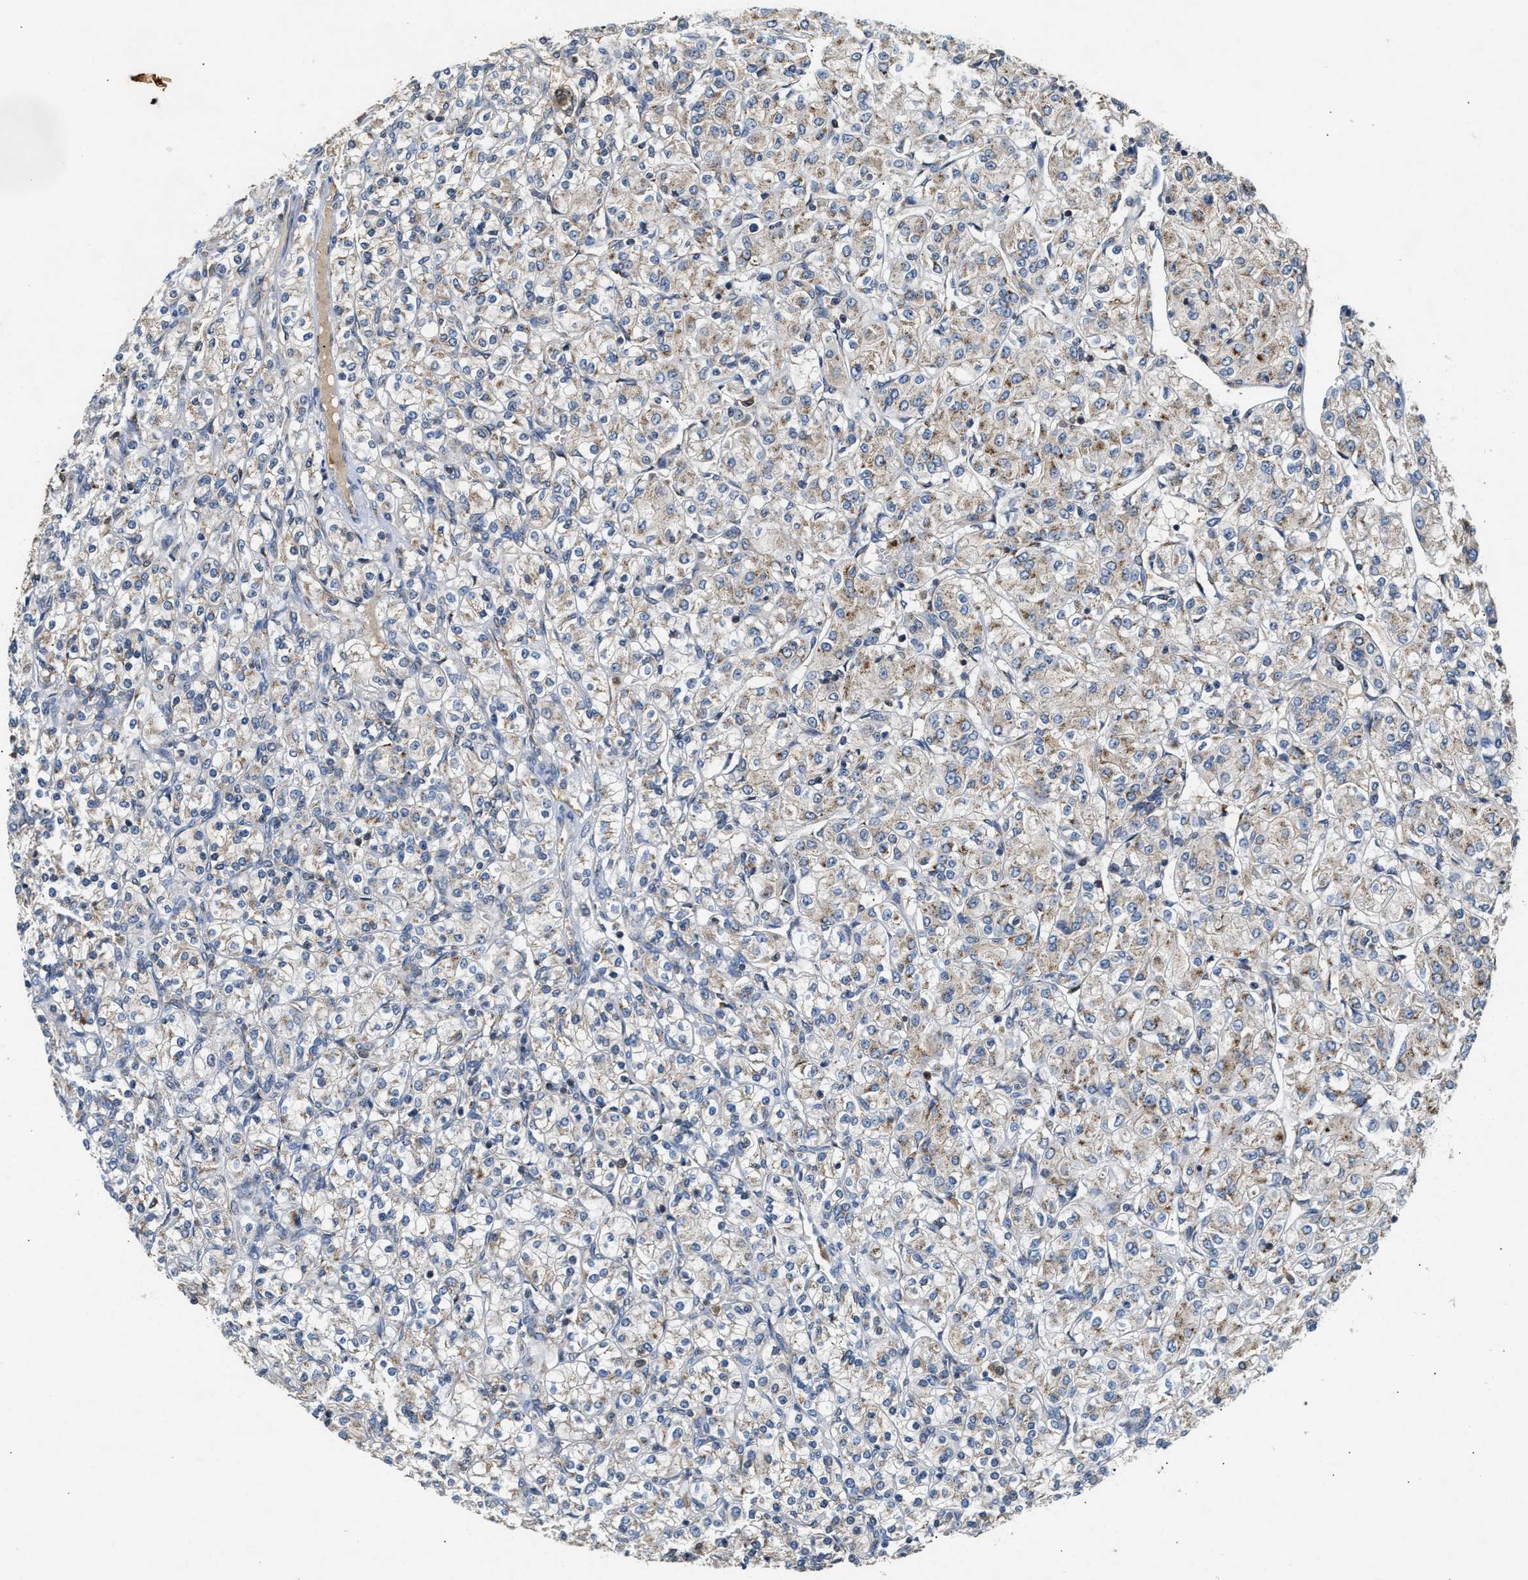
{"staining": {"intensity": "weak", "quantity": "25%-75%", "location": "cytoplasmic/membranous"}, "tissue": "renal cancer", "cell_type": "Tumor cells", "image_type": "cancer", "snomed": [{"axis": "morphology", "description": "Adenocarcinoma, NOS"}, {"axis": "topography", "description": "Kidney"}], "caption": "Renal cancer was stained to show a protein in brown. There is low levels of weak cytoplasmic/membranous expression in about 25%-75% of tumor cells. The staining was performed using DAB, with brown indicating positive protein expression. Nuclei are stained blue with hematoxylin.", "gene": "CHUK", "patient": {"sex": "male", "age": 77}}